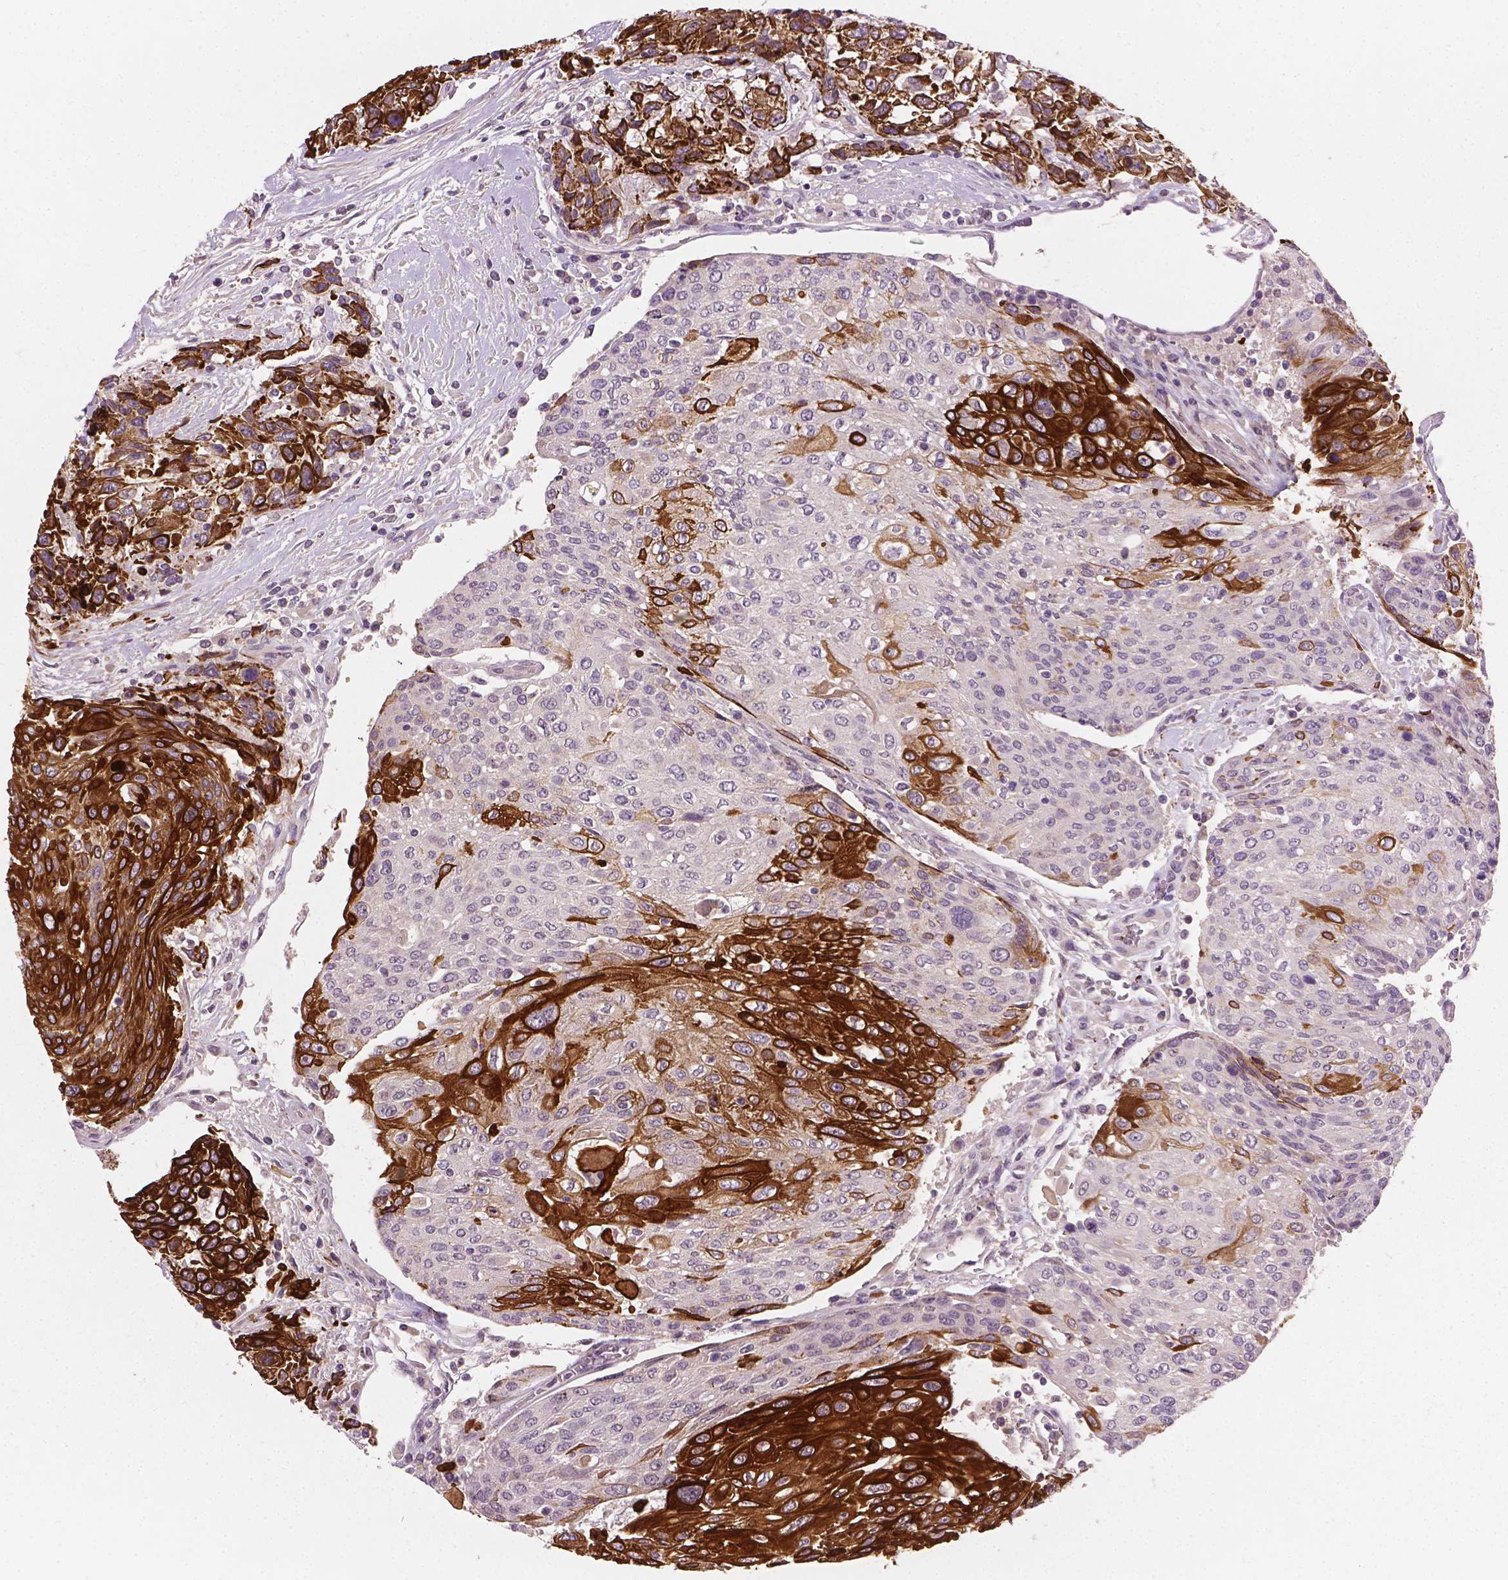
{"staining": {"intensity": "strong", "quantity": "25%-75%", "location": "cytoplasmic/membranous"}, "tissue": "urothelial cancer", "cell_type": "Tumor cells", "image_type": "cancer", "snomed": [{"axis": "morphology", "description": "Urothelial carcinoma, High grade"}, {"axis": "topography", "description": "Urinary bladder"}], "caption": "A high amount of strong cytoplasmic/membranous positivity is seen in approximately 25%-75% of tumor cells in high-grade urothelial carcinoma tissue.", "gene": "KRT17", "patient": {"sex": "female", "age": 70}}